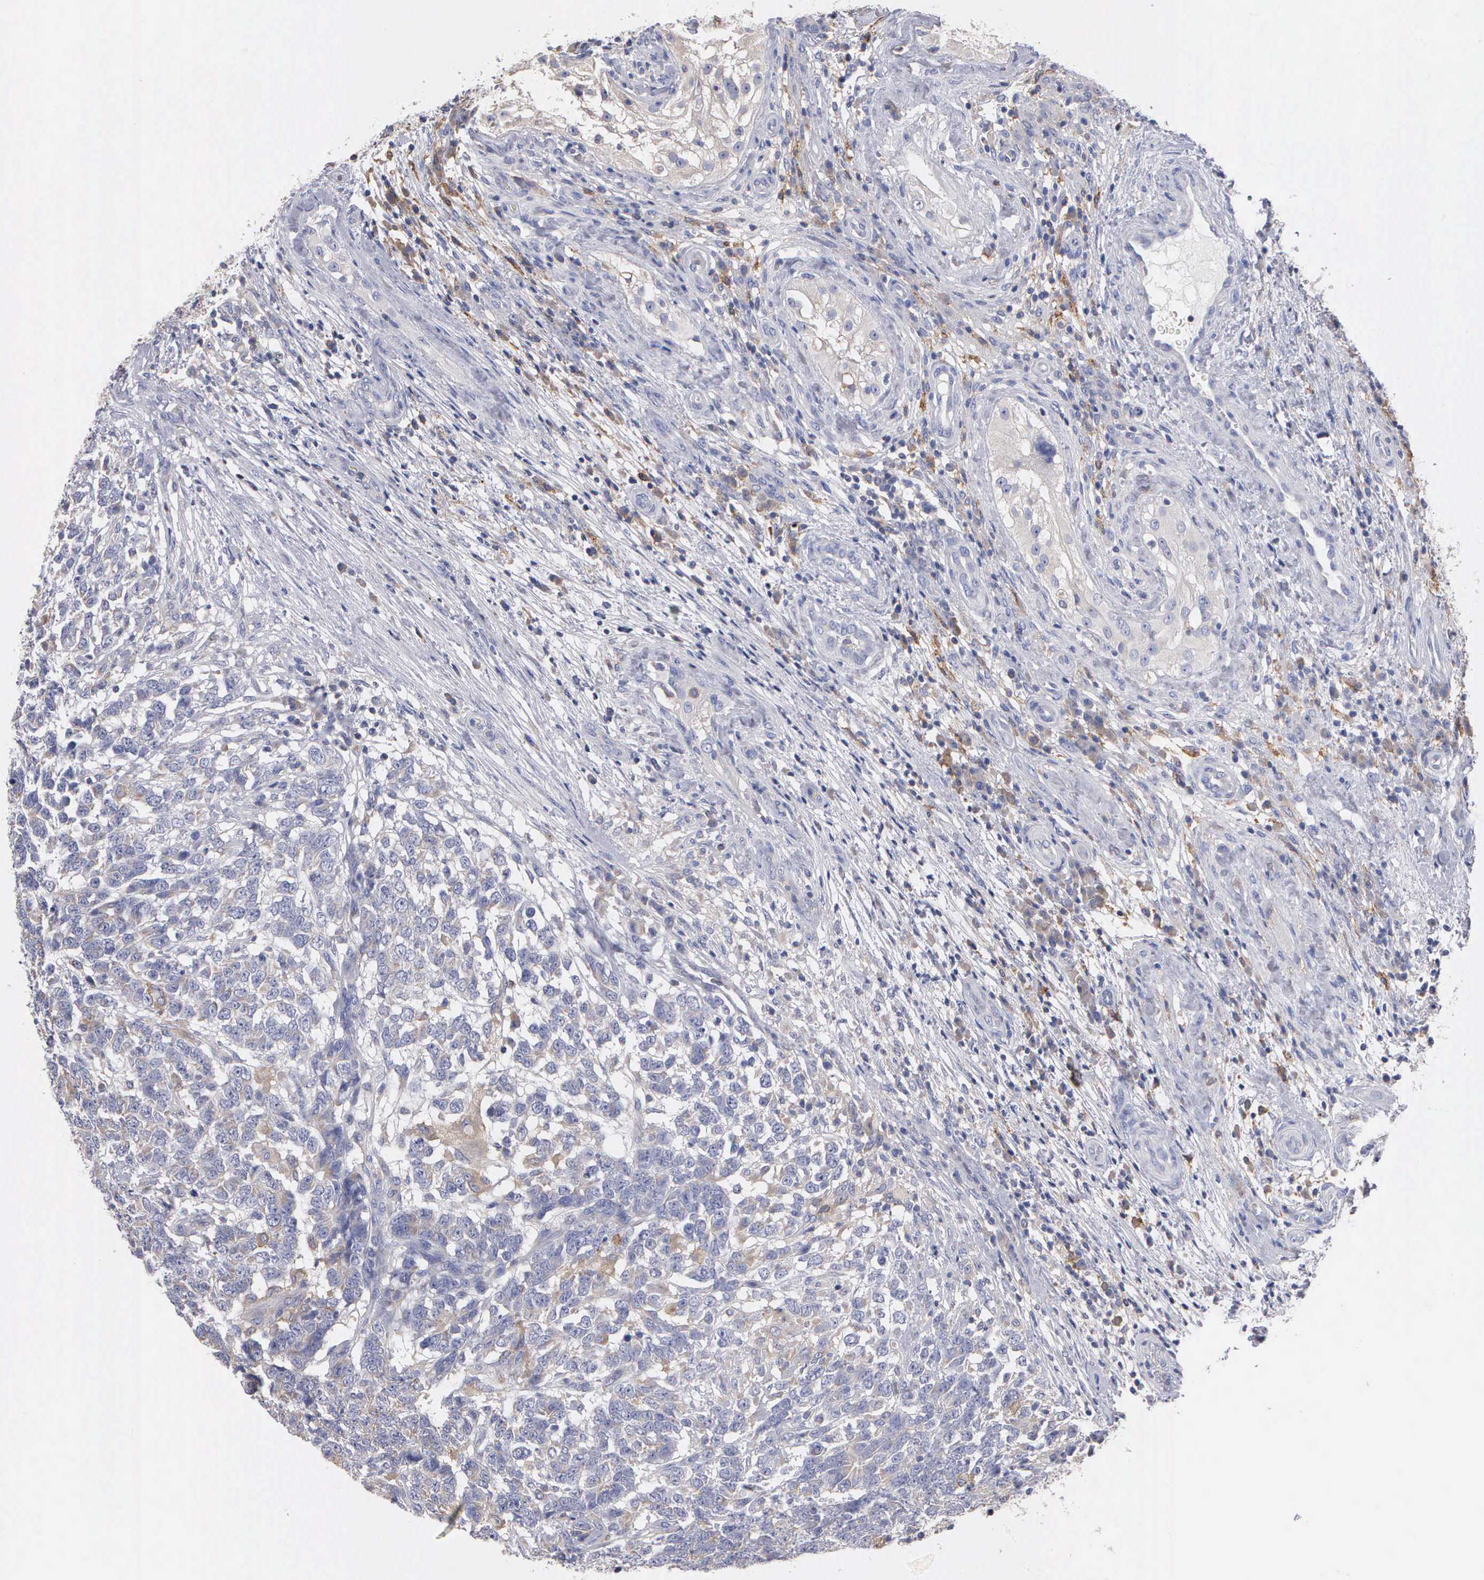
{"staining": {"intensity": "negative", "quantity": "none", "location": "none"}, "tissue": "testis cancer", "cell_type": "Tumor cells", "image_type": "cancer", "snomed": [{"axis": "morphology", "description": "Carcinoma, Embryonal, NOS"}, {"axis": "topography", "description": "Testis"}], "caption": "Tumor cells show no significant expression in testis embryonal carcinoma. The staining was performed using DAB (3,3'-diaminobenzidine) to visualize the protein expression in brown, while the nuclei were stained in blue with hematoxylin (Magnification: 20x).", "gene": "PTGS2", "patient": {"sex": "male", "age": 26}}